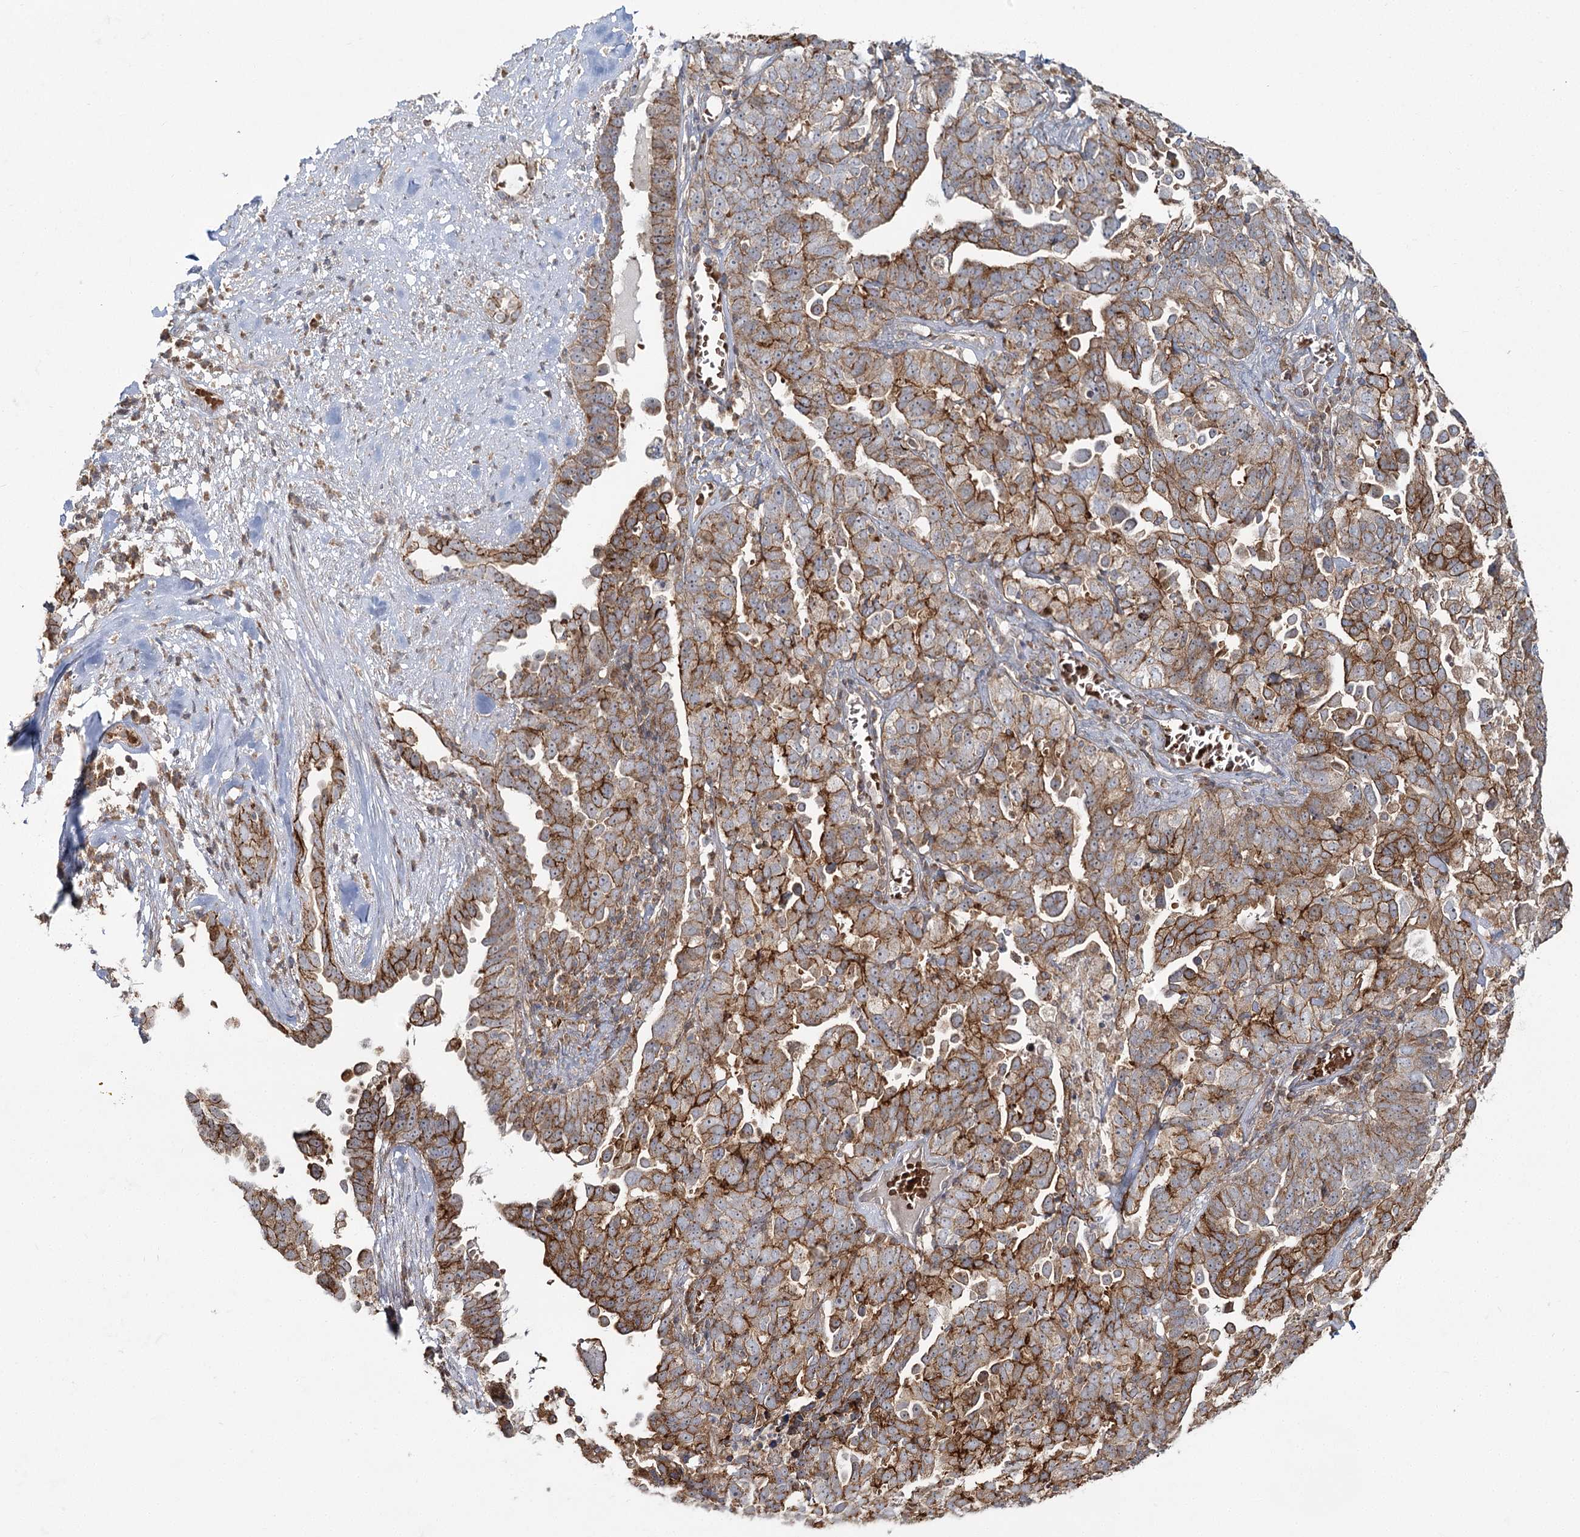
{"staining": {"intensity": "moderate", "quantity": ">75%", "location": "cytoplasmic/membranous"}, "tissue": "ovarian cancer", "cell_type": "Tumor cells", "image_type": "cancer", "snomed": [{"axis": "morphology", "description": "Carcinoma, endometroid"}, {"axis": "topography", "description": "Ovary"}], "caption": "Immunohistochemistry of human ovarian endometroid carcinoma demonstrates medium levels of moderate cytoplasmic/membranous positivity in approximately >75% of tumor cells.", "gene": "PCBD2", "patient": {"sex": "female", "age": 62}}